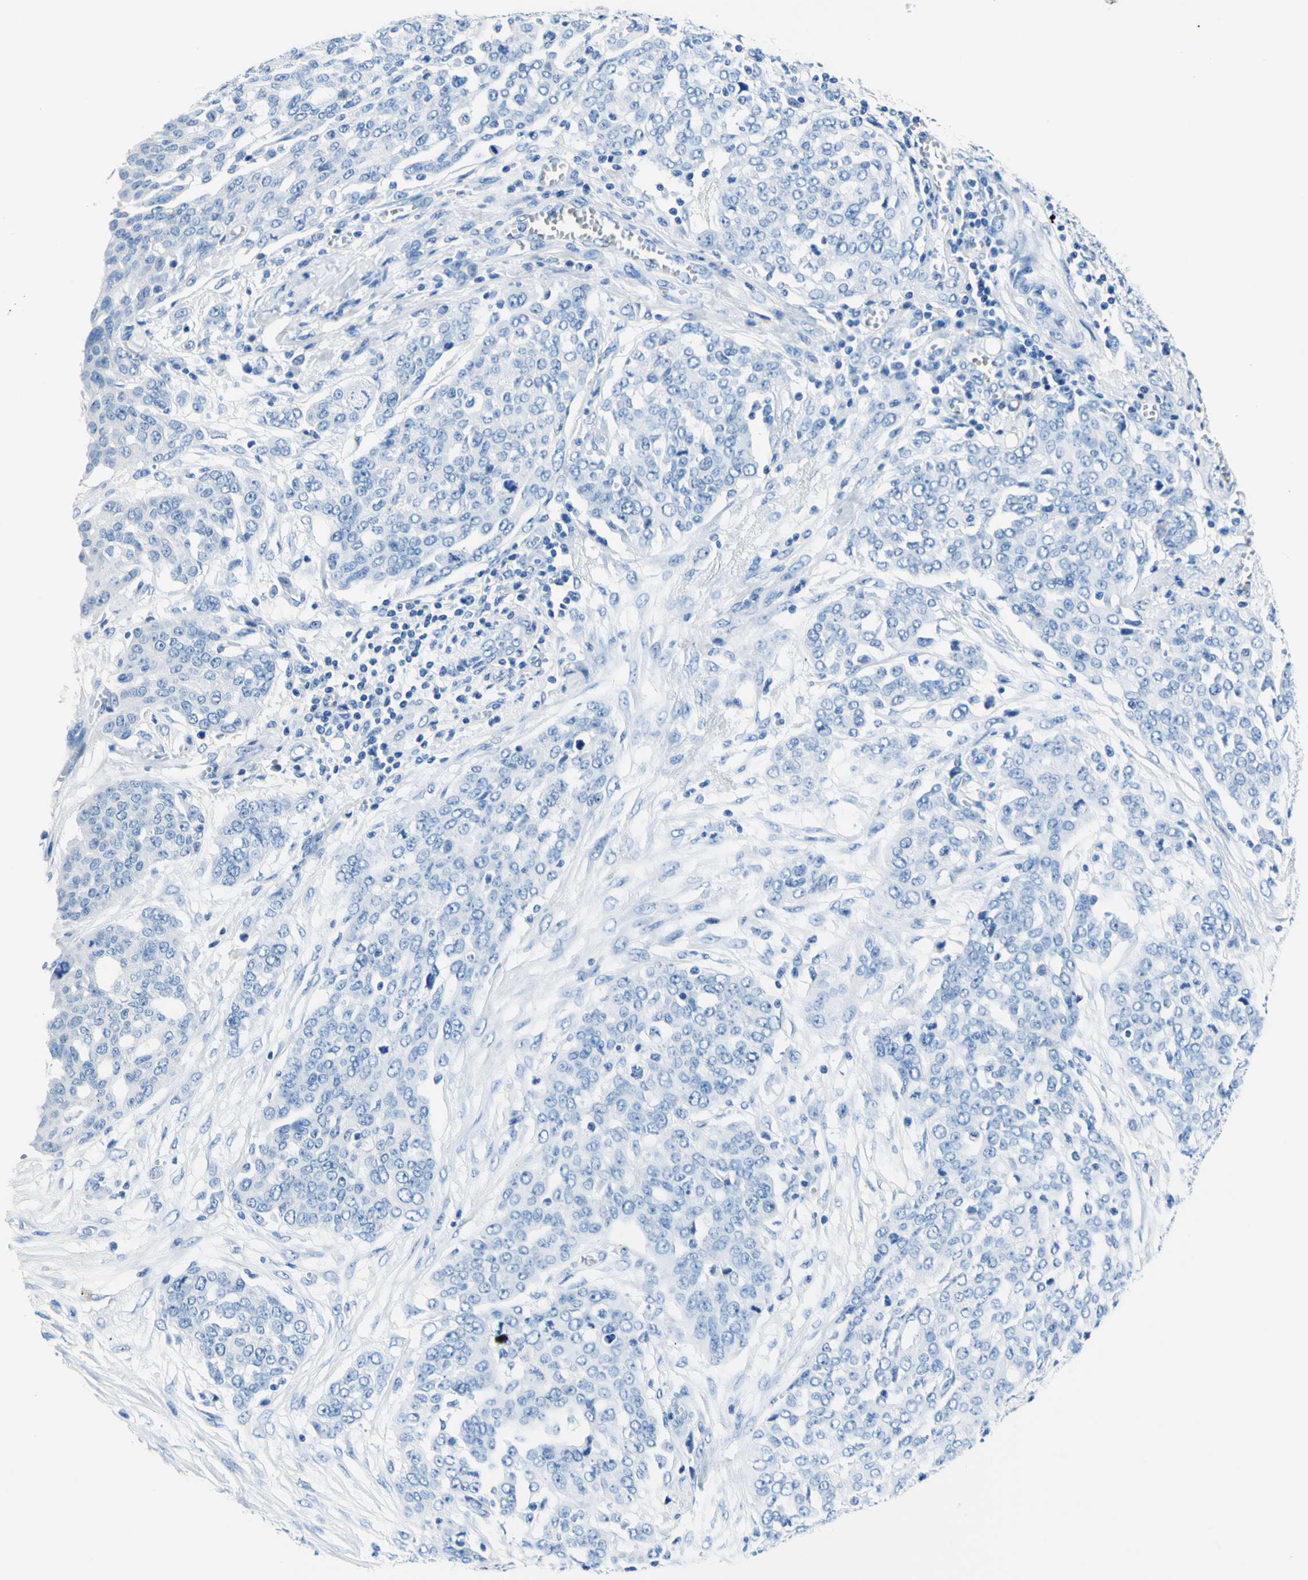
{"staining": {"intensity": "negative", "quantity": "none", "location": "none"}, "tissue": "ovarian cancer", "cell_type": "Tumor cells", "image_type": "cancer", "snomed": [{"axis": "morphology", "description": "Cystadenocarcinoma, serous, NOS"}, {"axis": "topography", "description": "Soft tissue"}, {"axis": "topography", "description": "Ovary"}], "caption": "A high-resolution photomicrograph shows immunohistochemistry staining of ovarian cancer, which shows no significant expression in tumor cells.", "gene": "MYH2", "patient": {"sex": "female", "age": 57}}